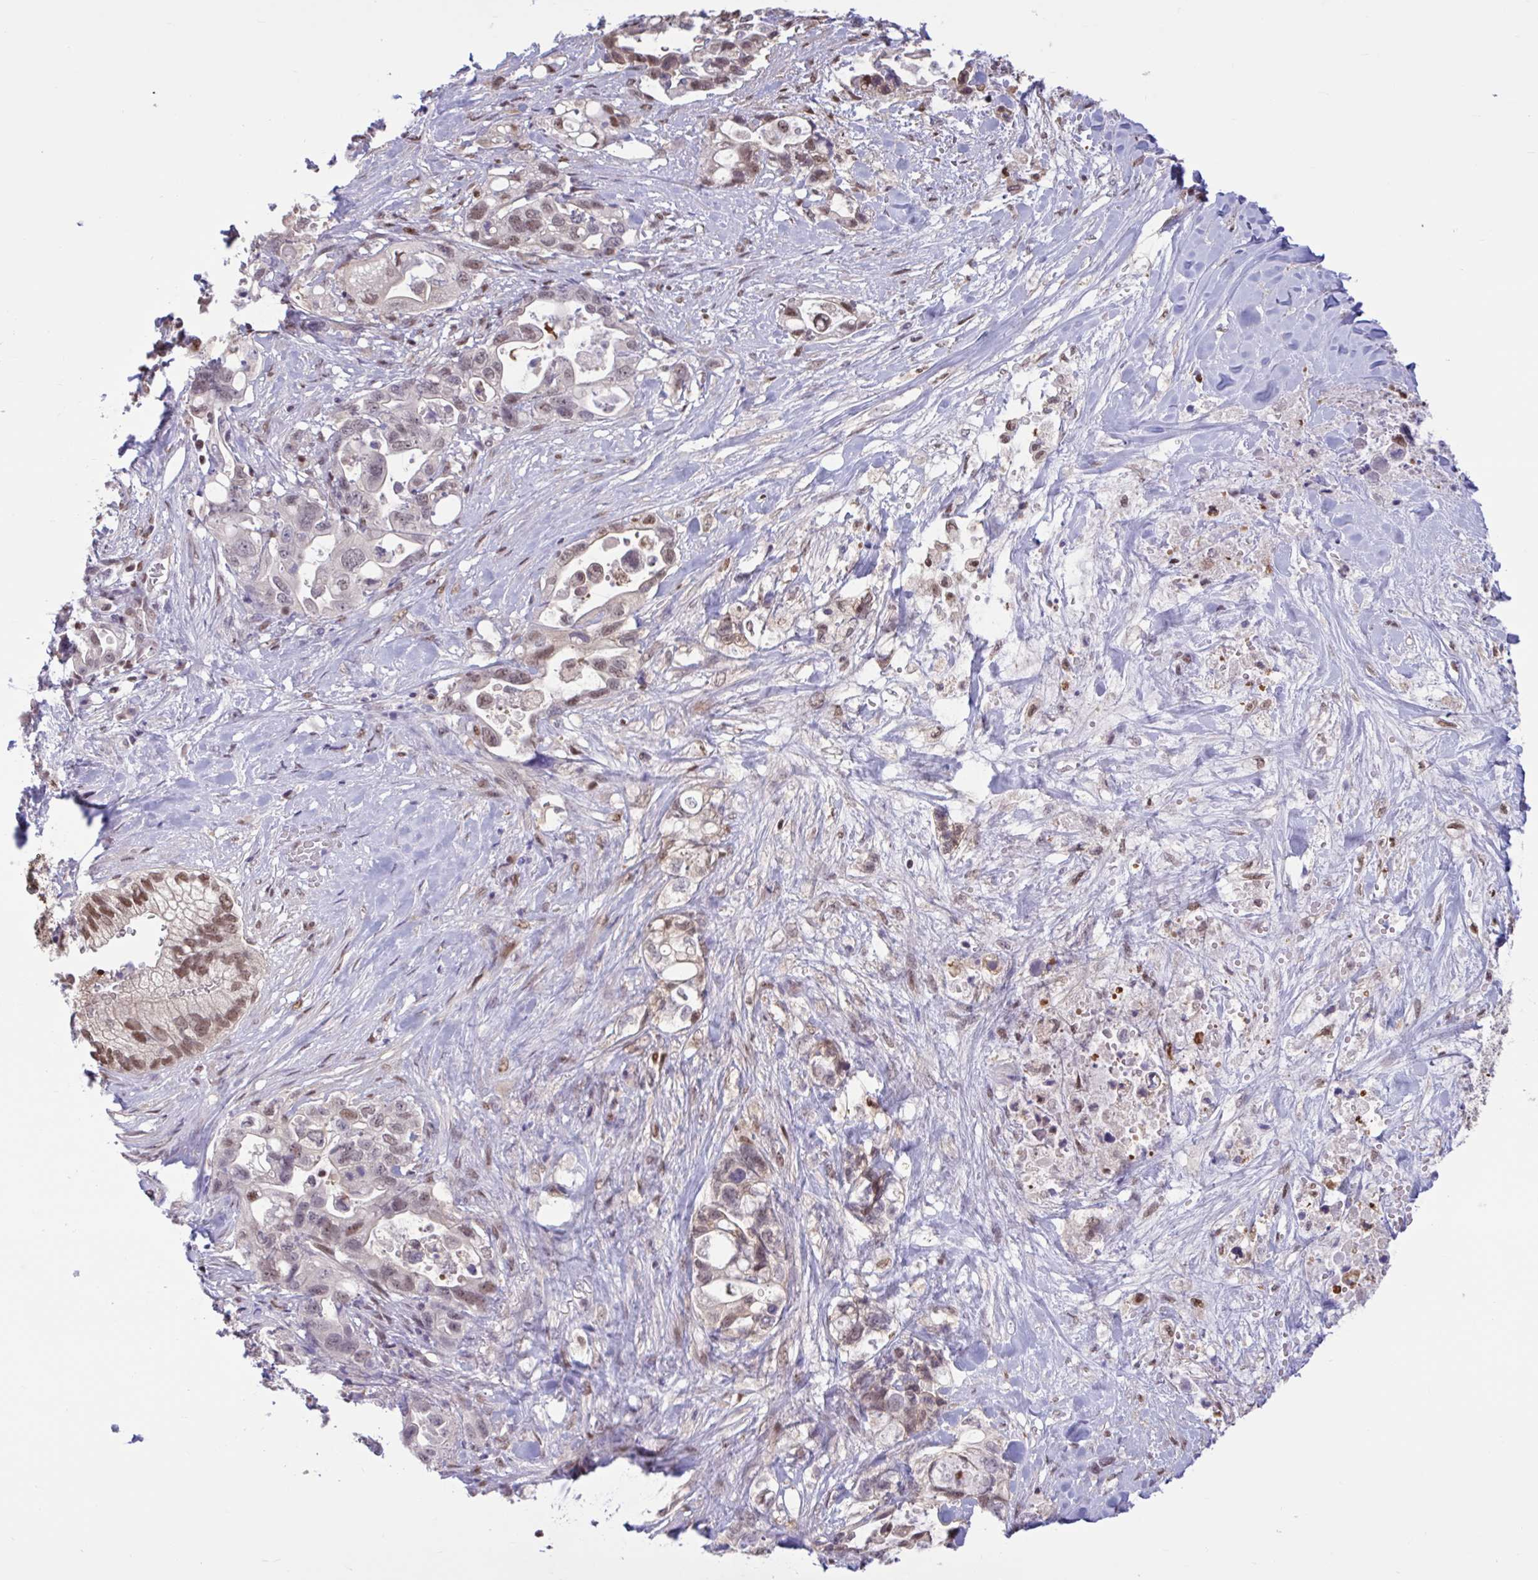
{"staining": {"intensity": "moderate", "quantity": ">75%", "location": "nuclear"}, "tissue": "pancreatic cancer", "cell_type": "Tumor cells", "image_type": "cancer", "snomed": [{"axis": "morphology", "description": "Adenocarcinoma, NOS"}, {"axis": "topography", "description": "Pancreas"}], "caption": "Immunohistochemical staining of human pancreatic adenocarcinoma reveals medium levels of moderate nuclear protein positivity in about >75% of tumor cells. (brown staining indicates protein expression, while blue staining denotes nuclei).", "gene": "RBL1", "patient": {"sex": "female", "age": 72}}